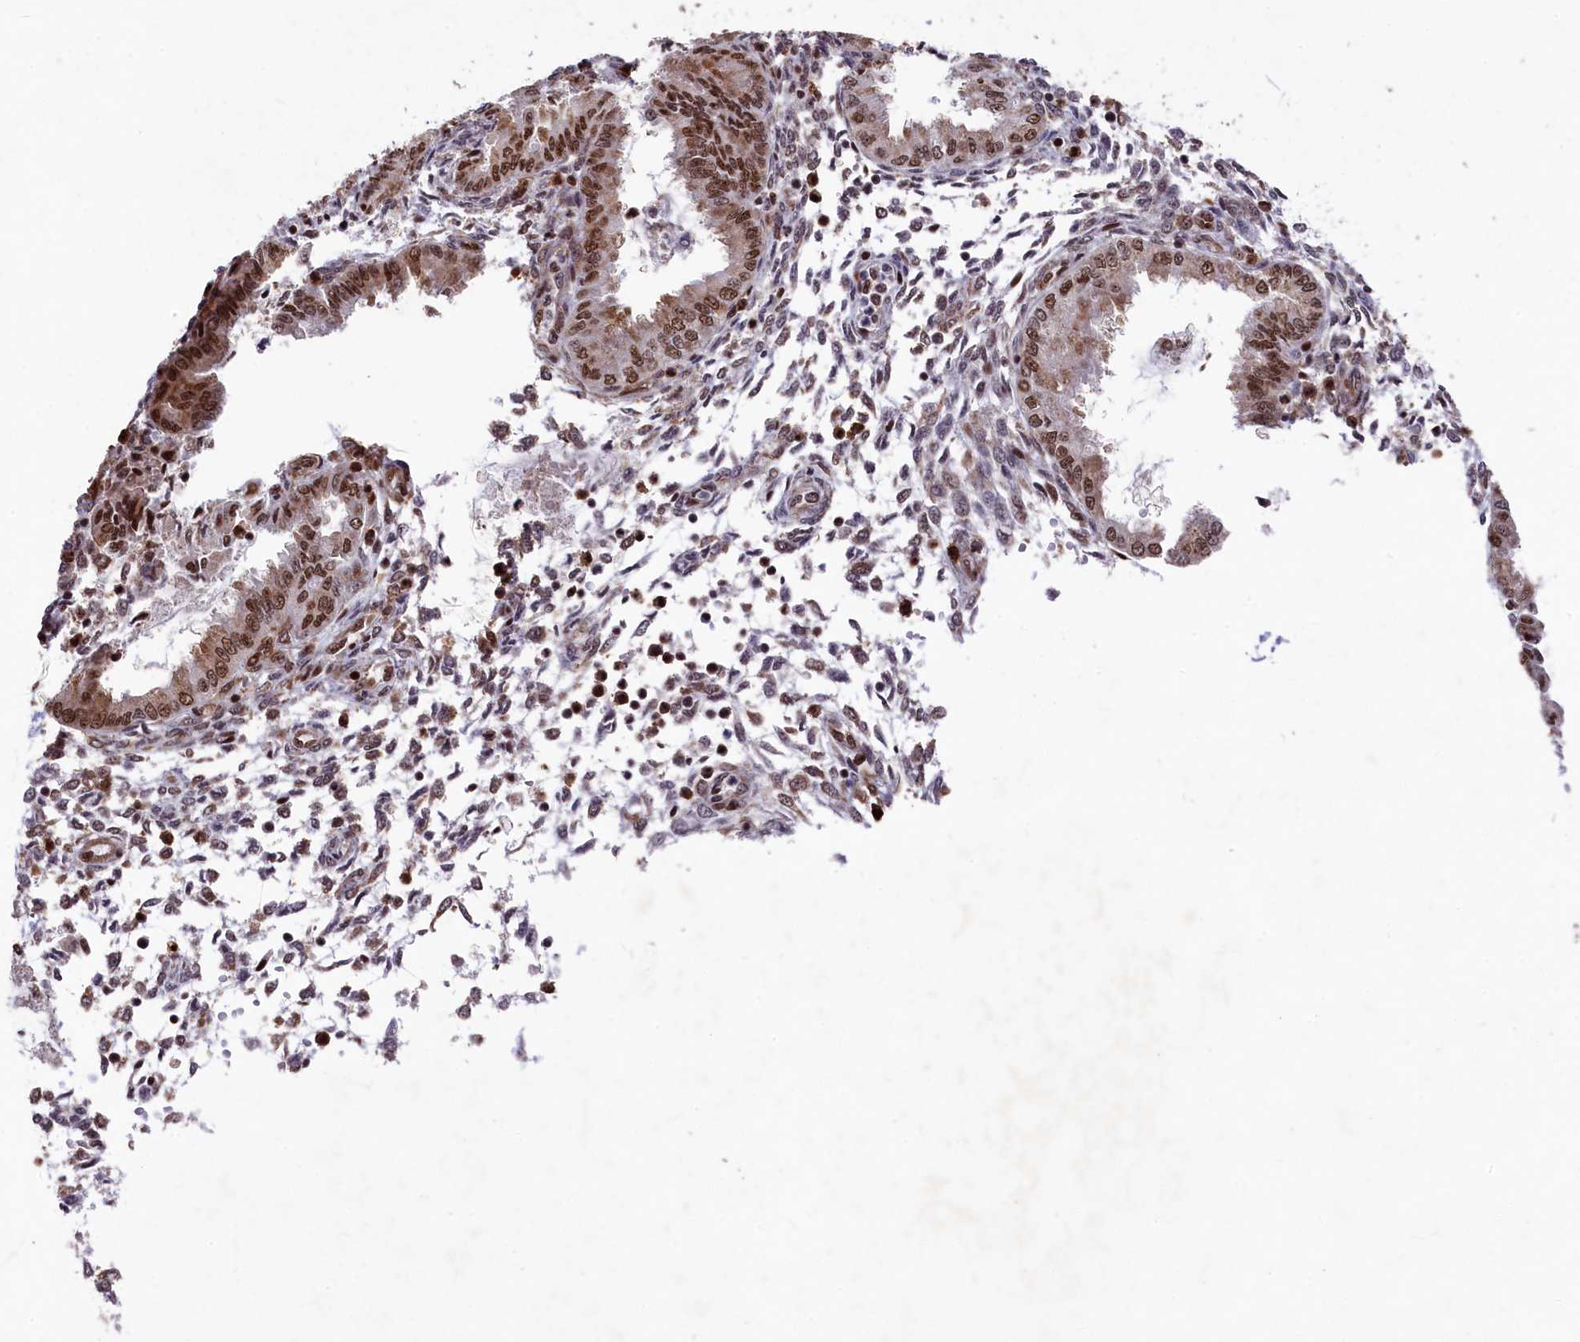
{"staining": {"intensity": "moderate", "quantity": "25%-75%", "location": "nuclear"}, "tissue": "endometrium", "cell_type": "Cells in endometrial stroma", "image_type": "normal", "snomed": [{"axis": "morphology", "description": "Normal tissue, NOS"}, {"axis": "topography", "description": "Endometrium"}], "caption": "Moderate nuclear positivity is appreciated in approximately 25%-75% of cells in endometrial stroma in unremarkable endometrium. (Brightfield microscopy of DAB IHC at high magnification).", "gene": "PRPF31", "patient": {"sex": "female", "age": 33}}